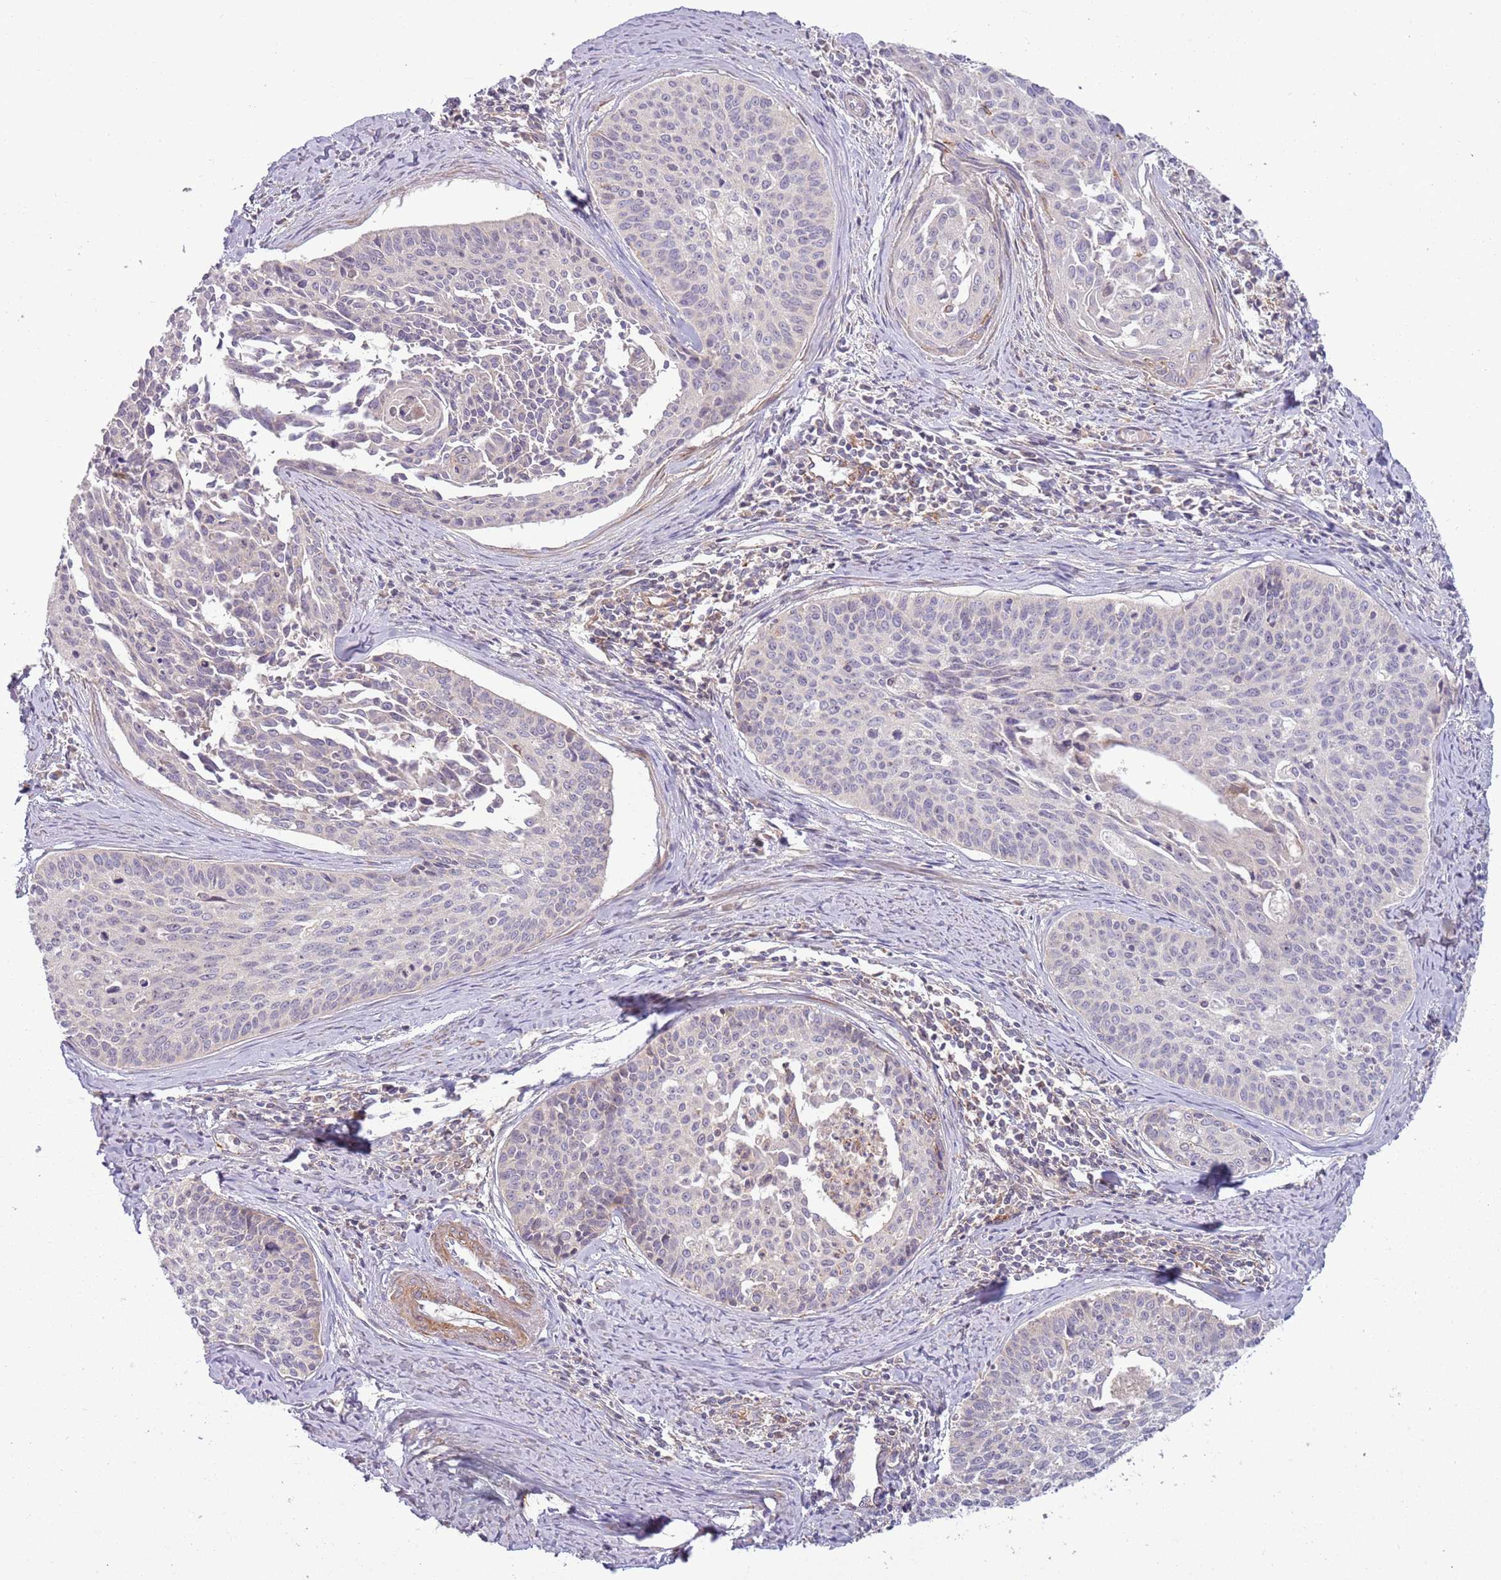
{"staining": {"intensity": "negative", "quantity": "none", "location": "none"}, "tissue": "cervical cancer", "cell_type": "Tumor cells", "image_type": "cancer", "snomed": [{"axis": "morphology", "description": "Squamous cell carcinoma, NOS"}, {"axis": "topography", "description": "Cervix"}], "caption": "Image shows no significant protein positivity in tumor cells of cervical cancer (squamous cell carcinoma).", "gene": "DTD2", "patient": {"sex": "female", "age": 55}}